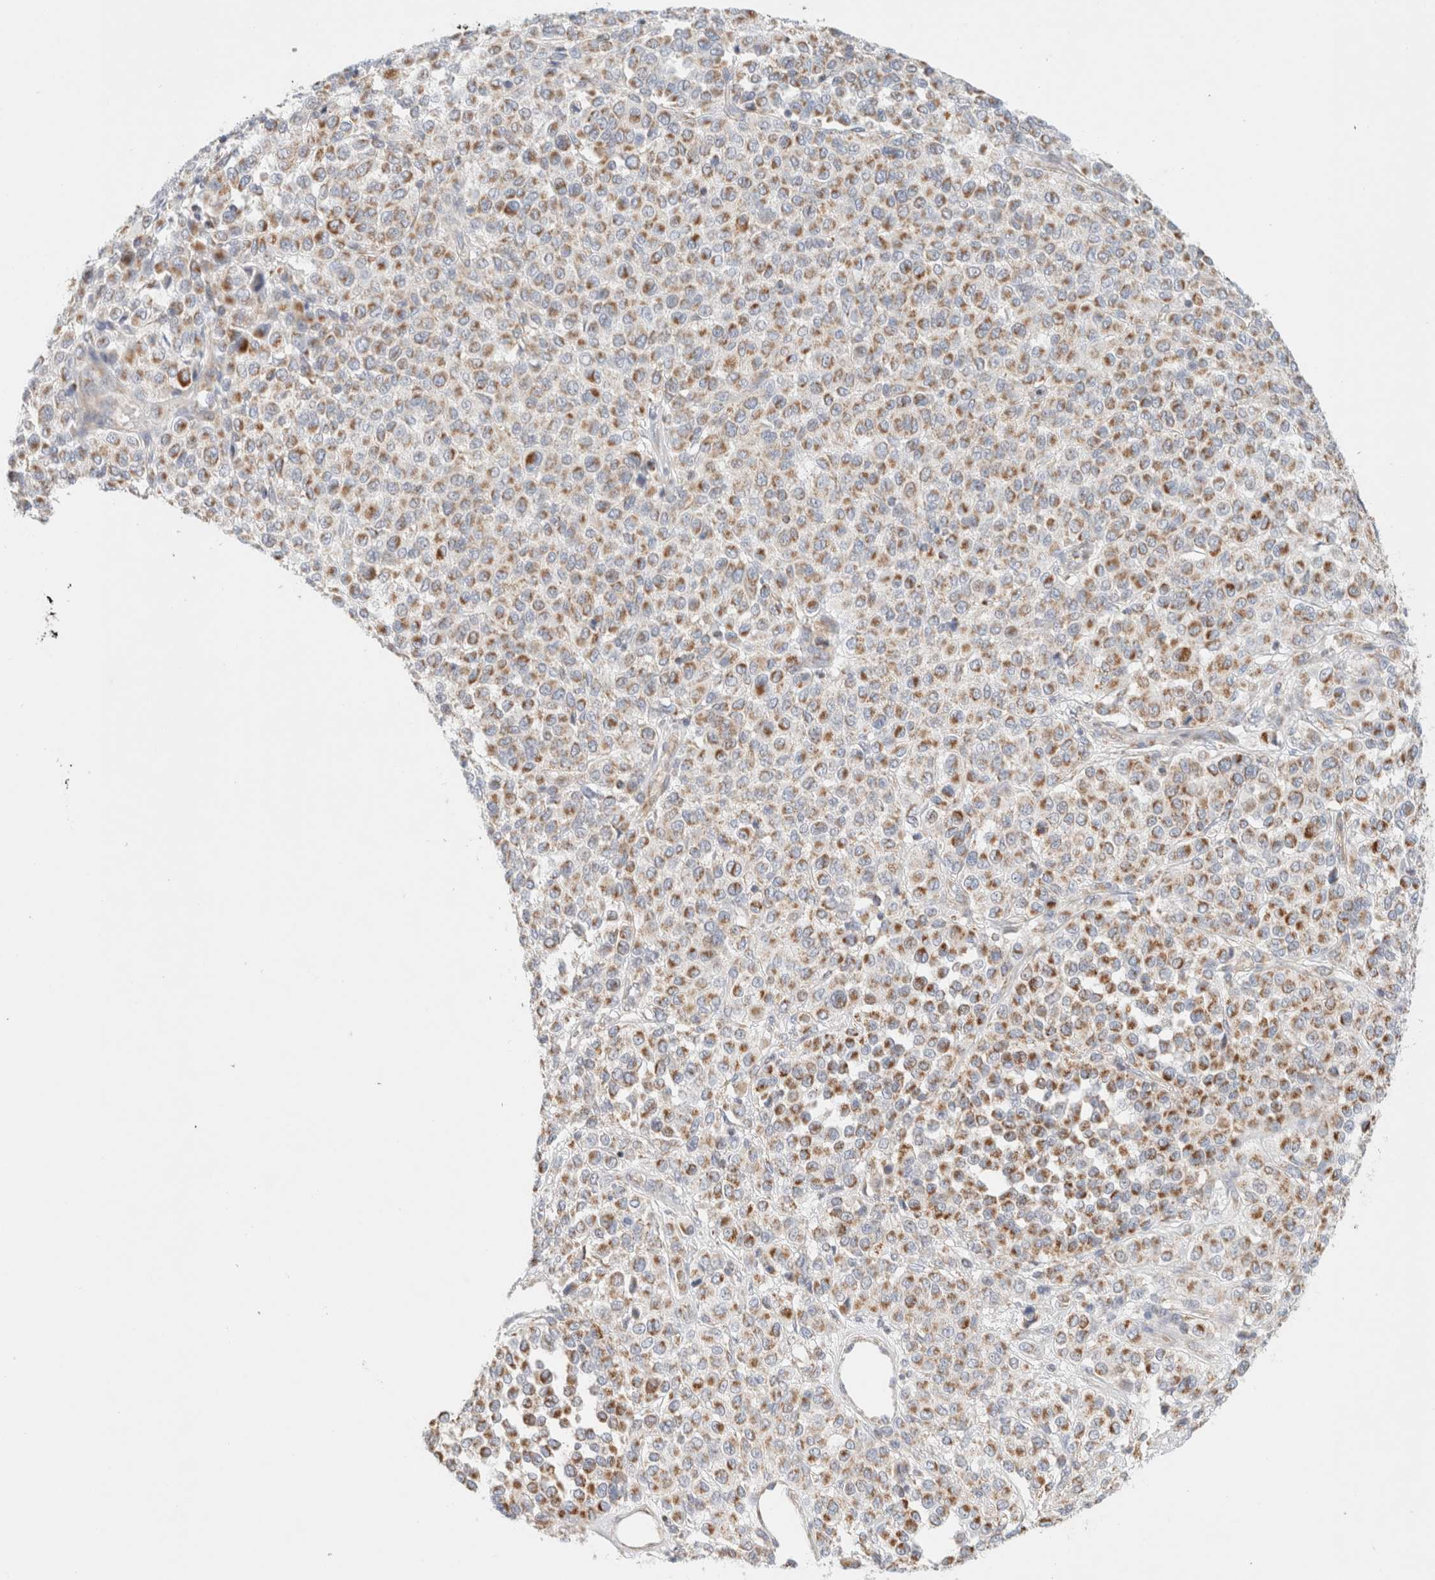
{"staining": {"intensity": "moderate", "quantity": ">75%", "location": "cytoplasmic/membranous"}, "tissue": "melanoma", "cell_type": "Tumor cells", "image_type": "cancer", "snomed": [{"axis": "morphology", "description": "Malignant melanoma, Metastatic site"}, {"axis": "topography", "description": "Pancreas"}], "caption": "Protein expression analysis of malignant melanoma (metastatic site) demonstrates moderate cytoplasmic/membranous expression in approximately >75% of tumor cells.", "gene": "MRM3", "patient": {"sex": "female", "age": 30}}